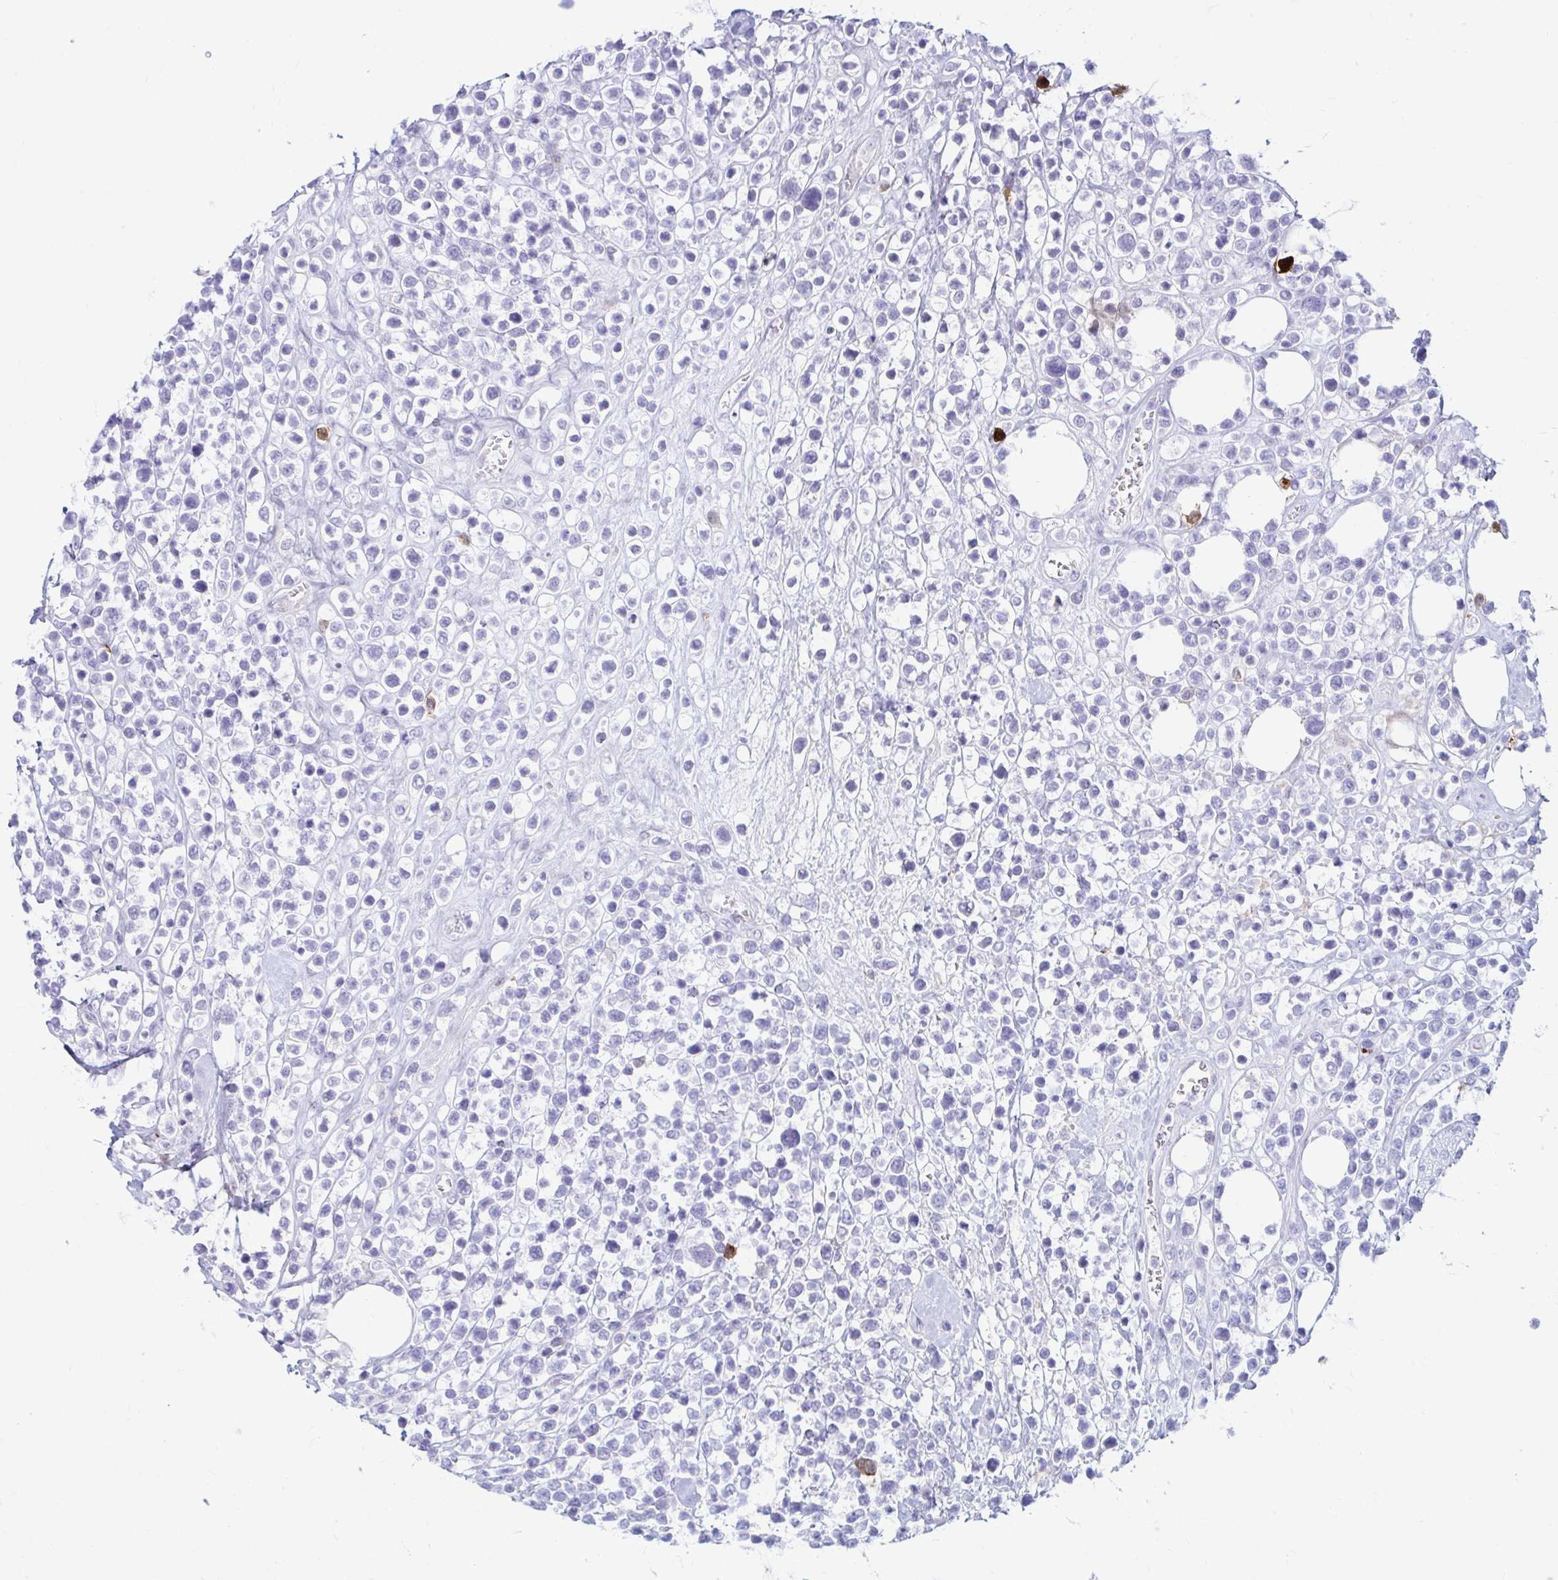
{"staining": {"intensity": "negative", "quantity": "none", "location": "none"}, "tissue": "lymphoma", "cell_type": "Tumor cells", "image_type": "cancer", "snomed": [{"axis": "morphology", "description": "Malignant lymphoma, non-Hodgkin's type, Low grade"}, {"axis": "topography", "description": "Lymph node"}], "caption": "High magnification brightfield microscopy of lymphoma stained with DAB (brown) and counterstained with hematoxylin (blue): tumor cells show no significant expression.", "gene": "ERICH6", "patient": {"sex": "male", "age": 60}}